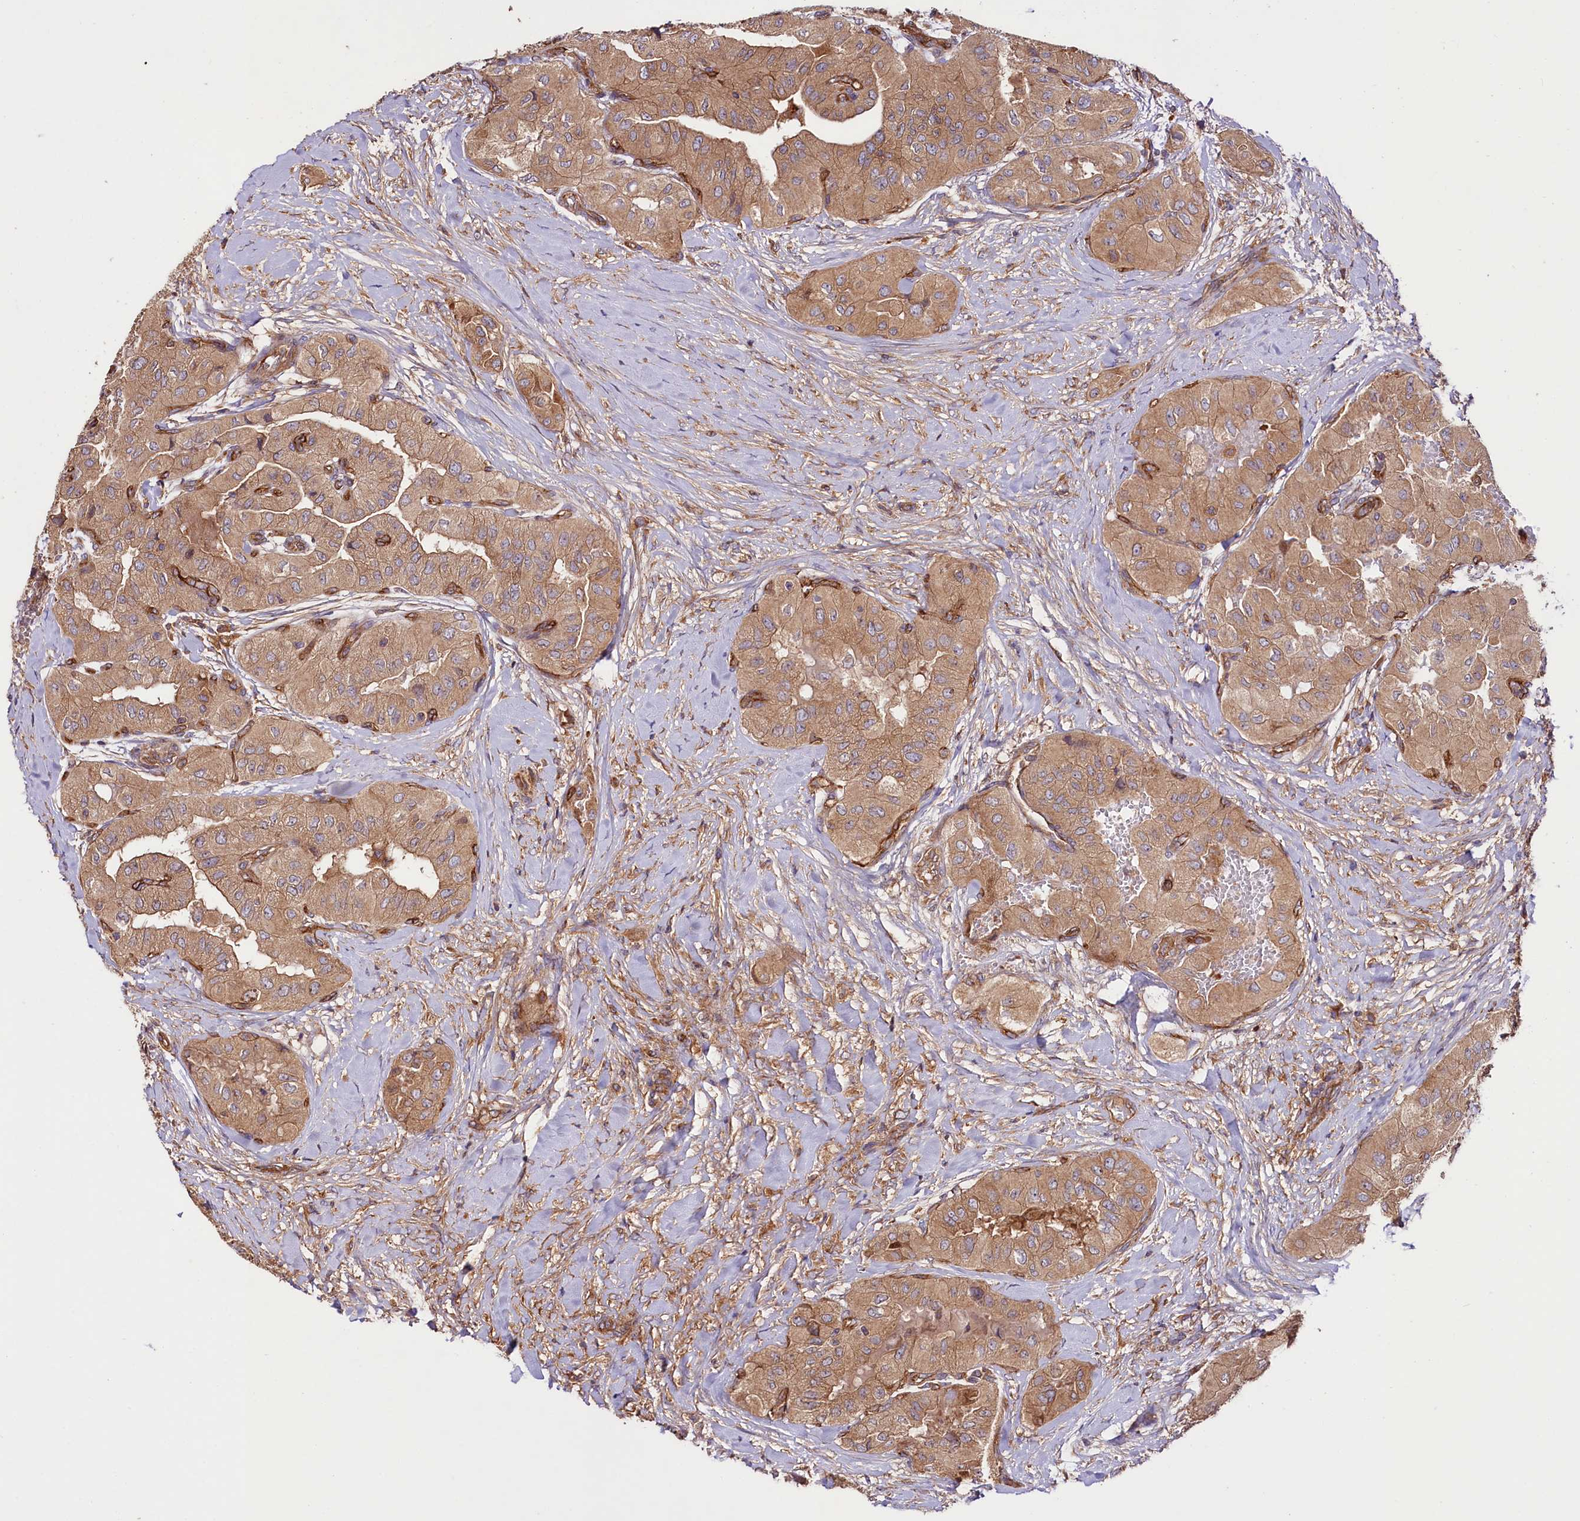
{"staining": {"intensity": "moderate", "quantity": ">75%", "location": "cytoplasmic/membranous"}, "tissue": "thyroid cancer", "cell_type": "Tumor cells", "image_type": "cancer", "snomed": [{"axis": "morphology", "description": "Papillary adenocarcinoma, NOS"}, {"axis": "topography", "description": "Thyroid gland"}], "caption": "Human thyroid cancer stained with a protein marker shows moderate staining in tumor cells.", "gene": "CEP295", "patient": {"sex": "female", "age": 59}}